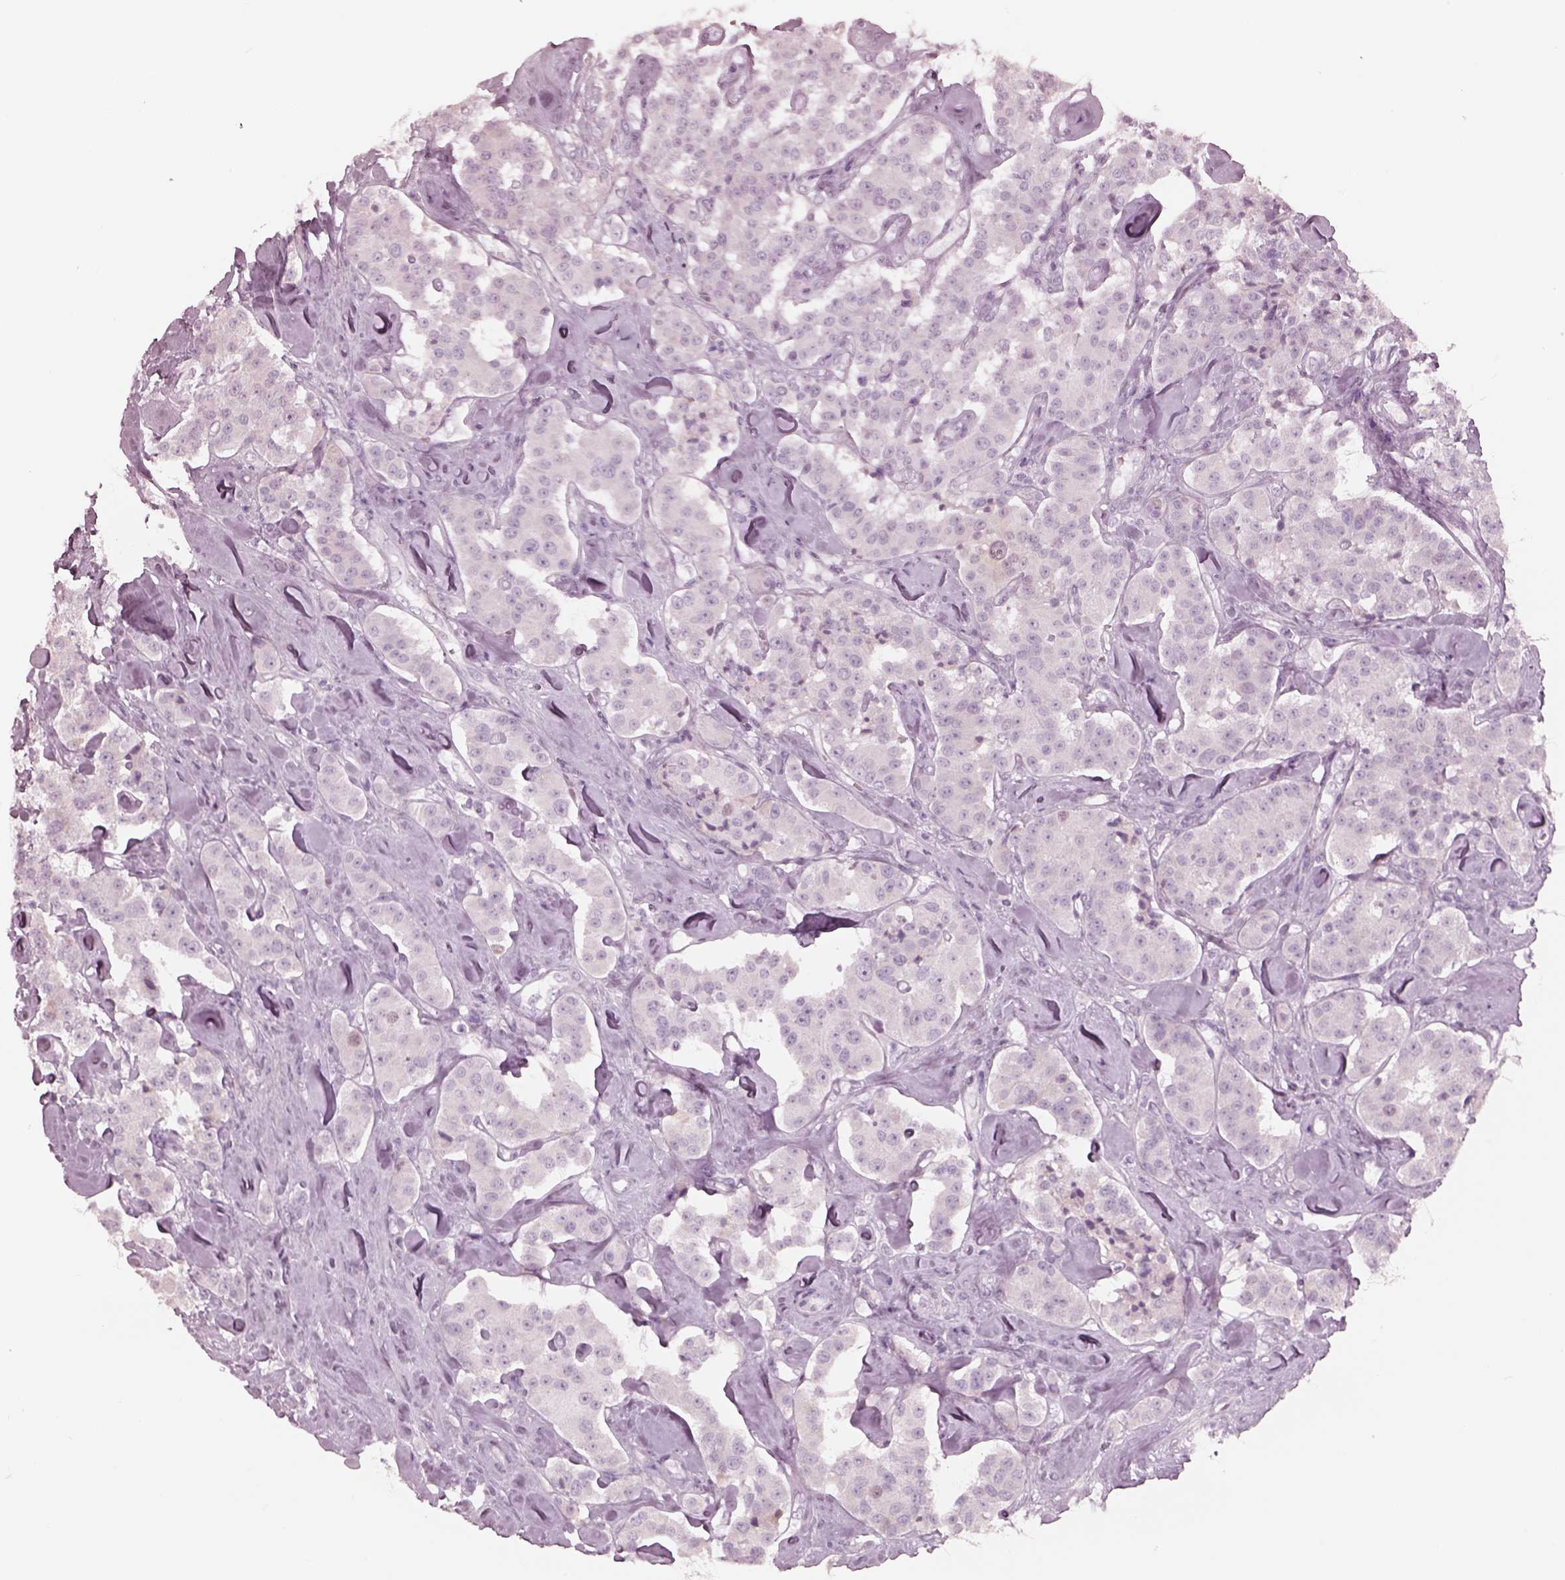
{"staining": {"intensity": "negative", "quantity": "none", "location": "none"}, "tissue": "carcinoid", "cell_type": "Tumor cells", "image_type": "cancer", "snomed": [{"axis": "morphology", "description": "Carcinoid, malignant, NOS"}, {"axis": "topography", "description": "Pancreas"}], "caption": "Tumor cells show no significant staining in carcinoid.", "gene": "KRTAP24-1", "patient": {"sex": "male", "age": 41}}